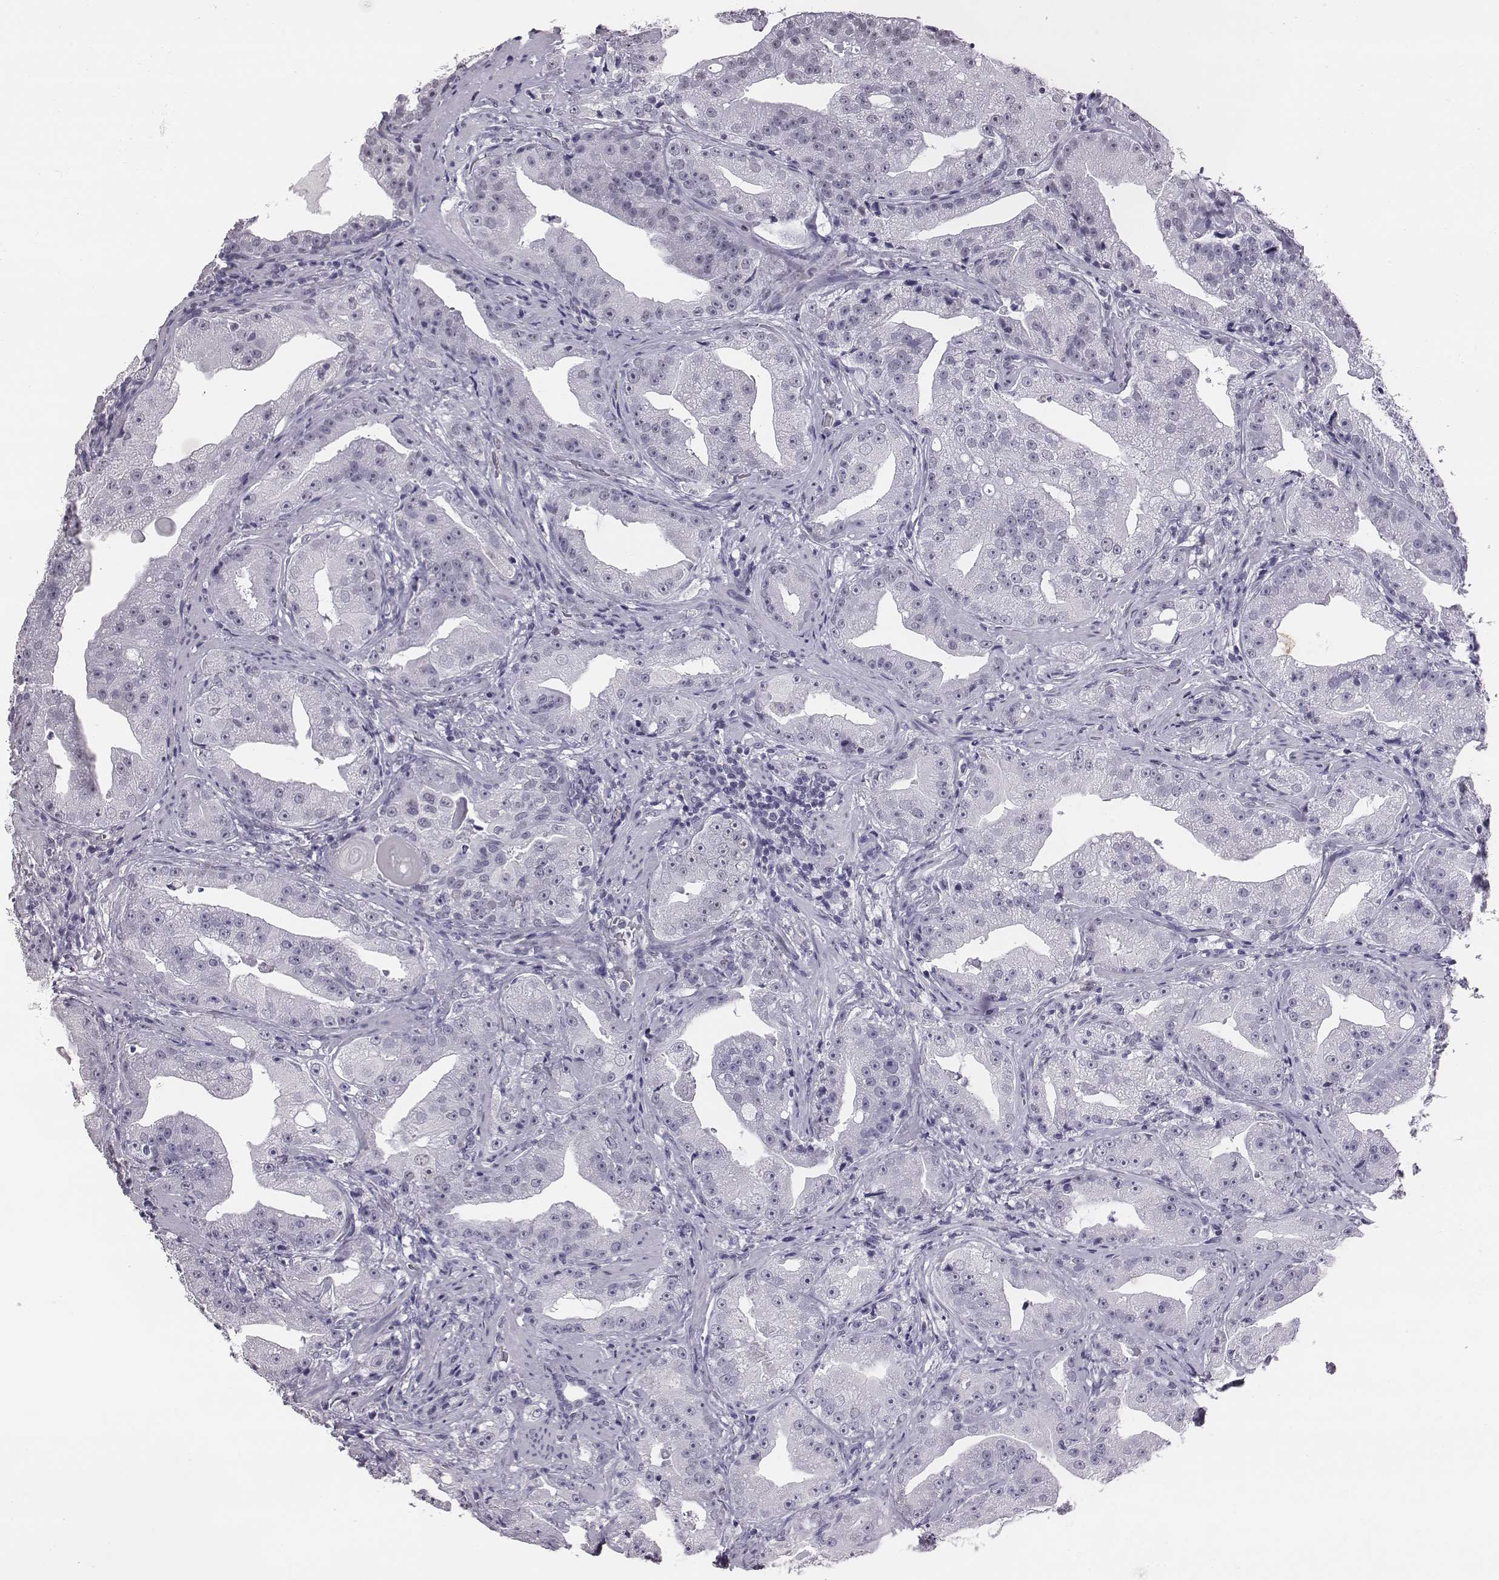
{"staining": {"intensity": "negative", "quantity": "none", "location": "none"}, "tissue": "prostate cancer", "cell_type": "Tumor cells", "image_type": "cancer", "snomed": [{"axis": "morphology", "description": "Adenocarcinoma, Low grade"}, {"axis": "topography", "description": "Prostate"}], "caption": "IHC photomicrograph of human prostate cancer stained for a protein (brown), which displays no expression in tumor cells.", "gene": "ACOD1", "patient": {"sex": "male", "age": 62}}